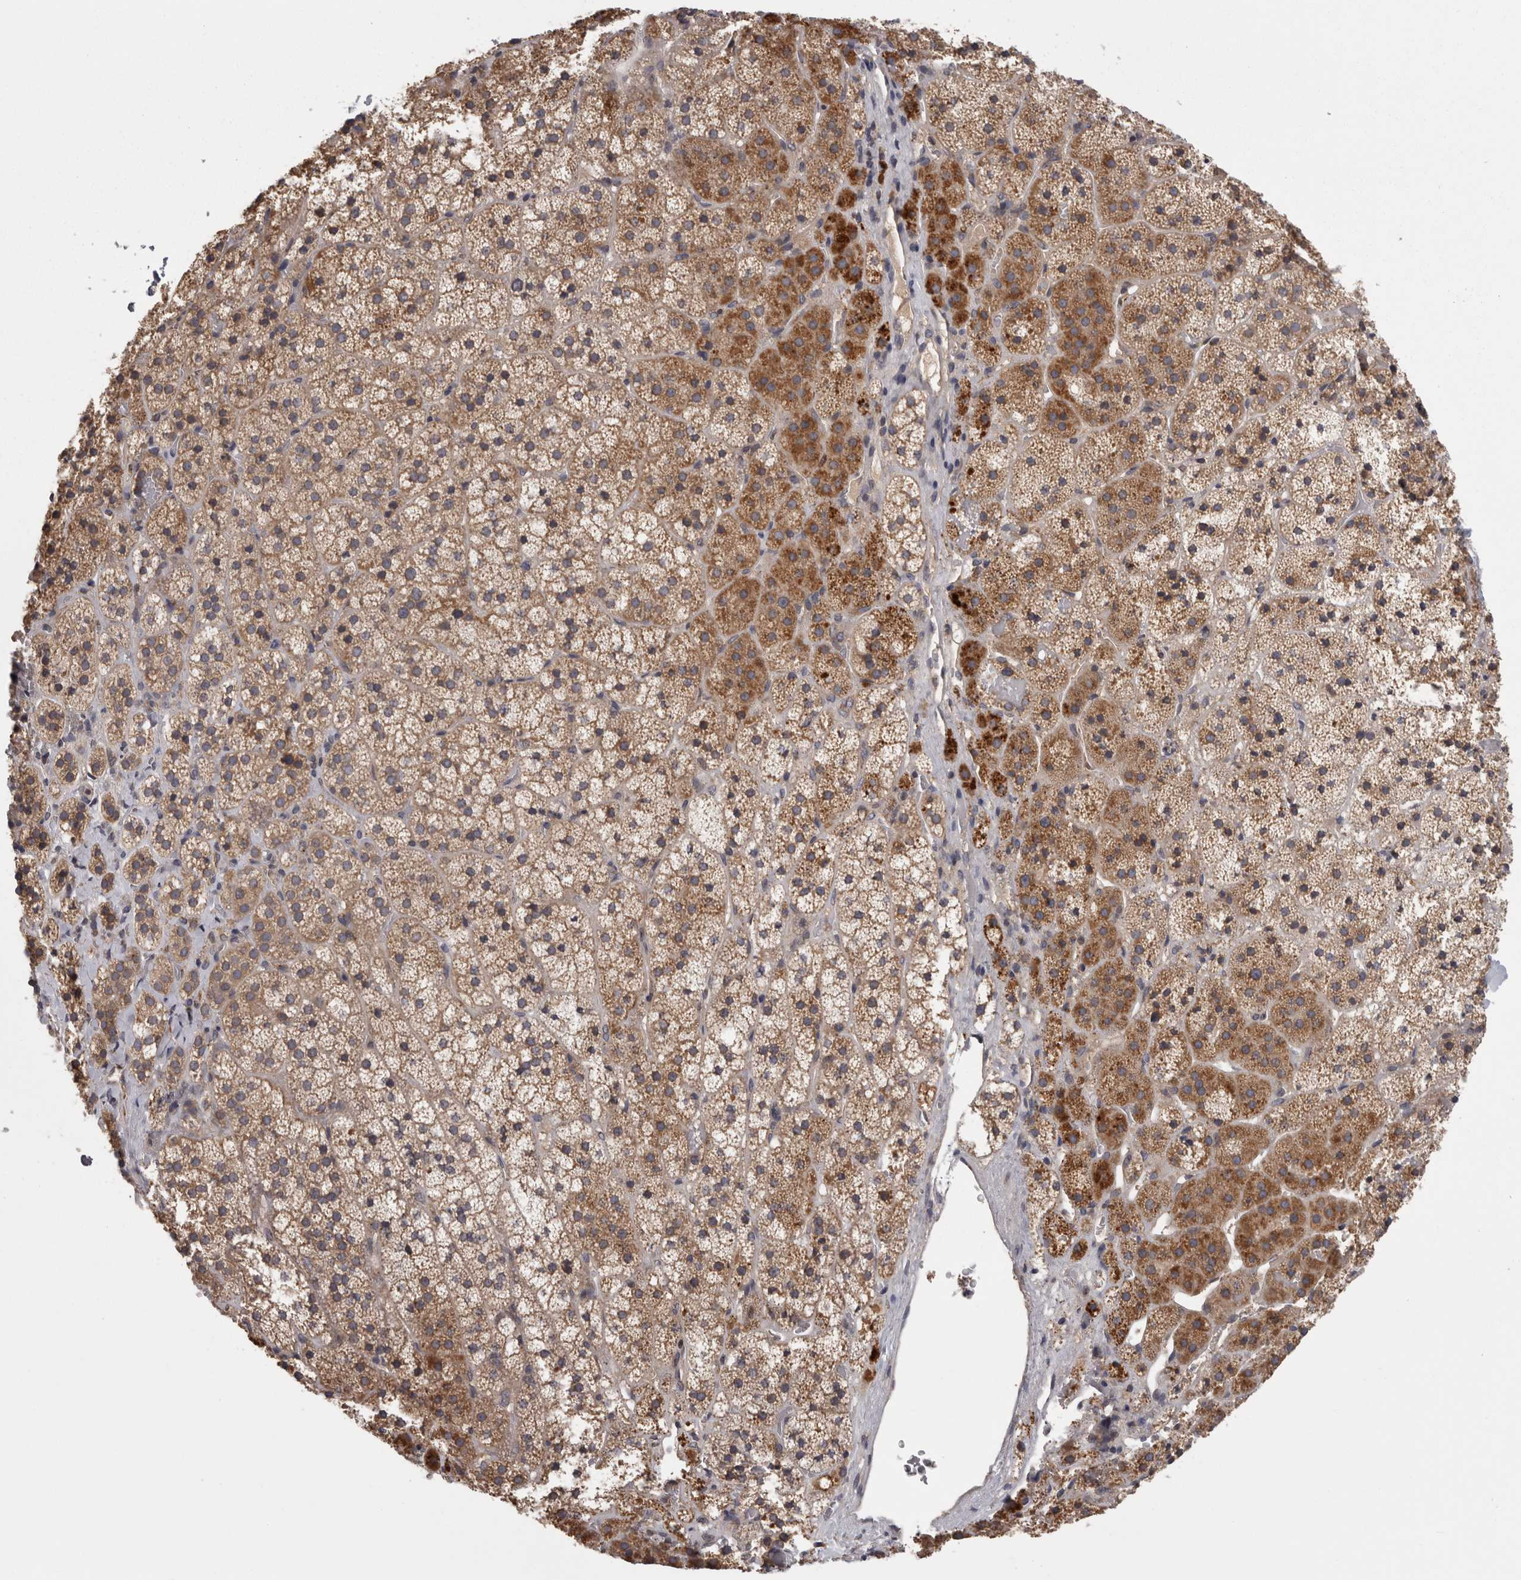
{"staining": {"intensity": "moderate", "quantity": ">75%", "location": "cytoplasmic/membranous"}, "tissue": "adrenal gland", "cell_type": "Glandular cells", "image_type": "normal", "snomed": [{"axis": "morphology", "description": "Normal tissue, NOS"}, {"axis": "topography", "description": "Adrenal gland"}], "caption": "Adrenal gland stained with immunohistochemistry (IHC) displays moderate cytoplasmic/membranous positivity in approximately >75% of glandular cells.", "gene": "PCM1", "patient": {"sex": "female", "age": 44}}